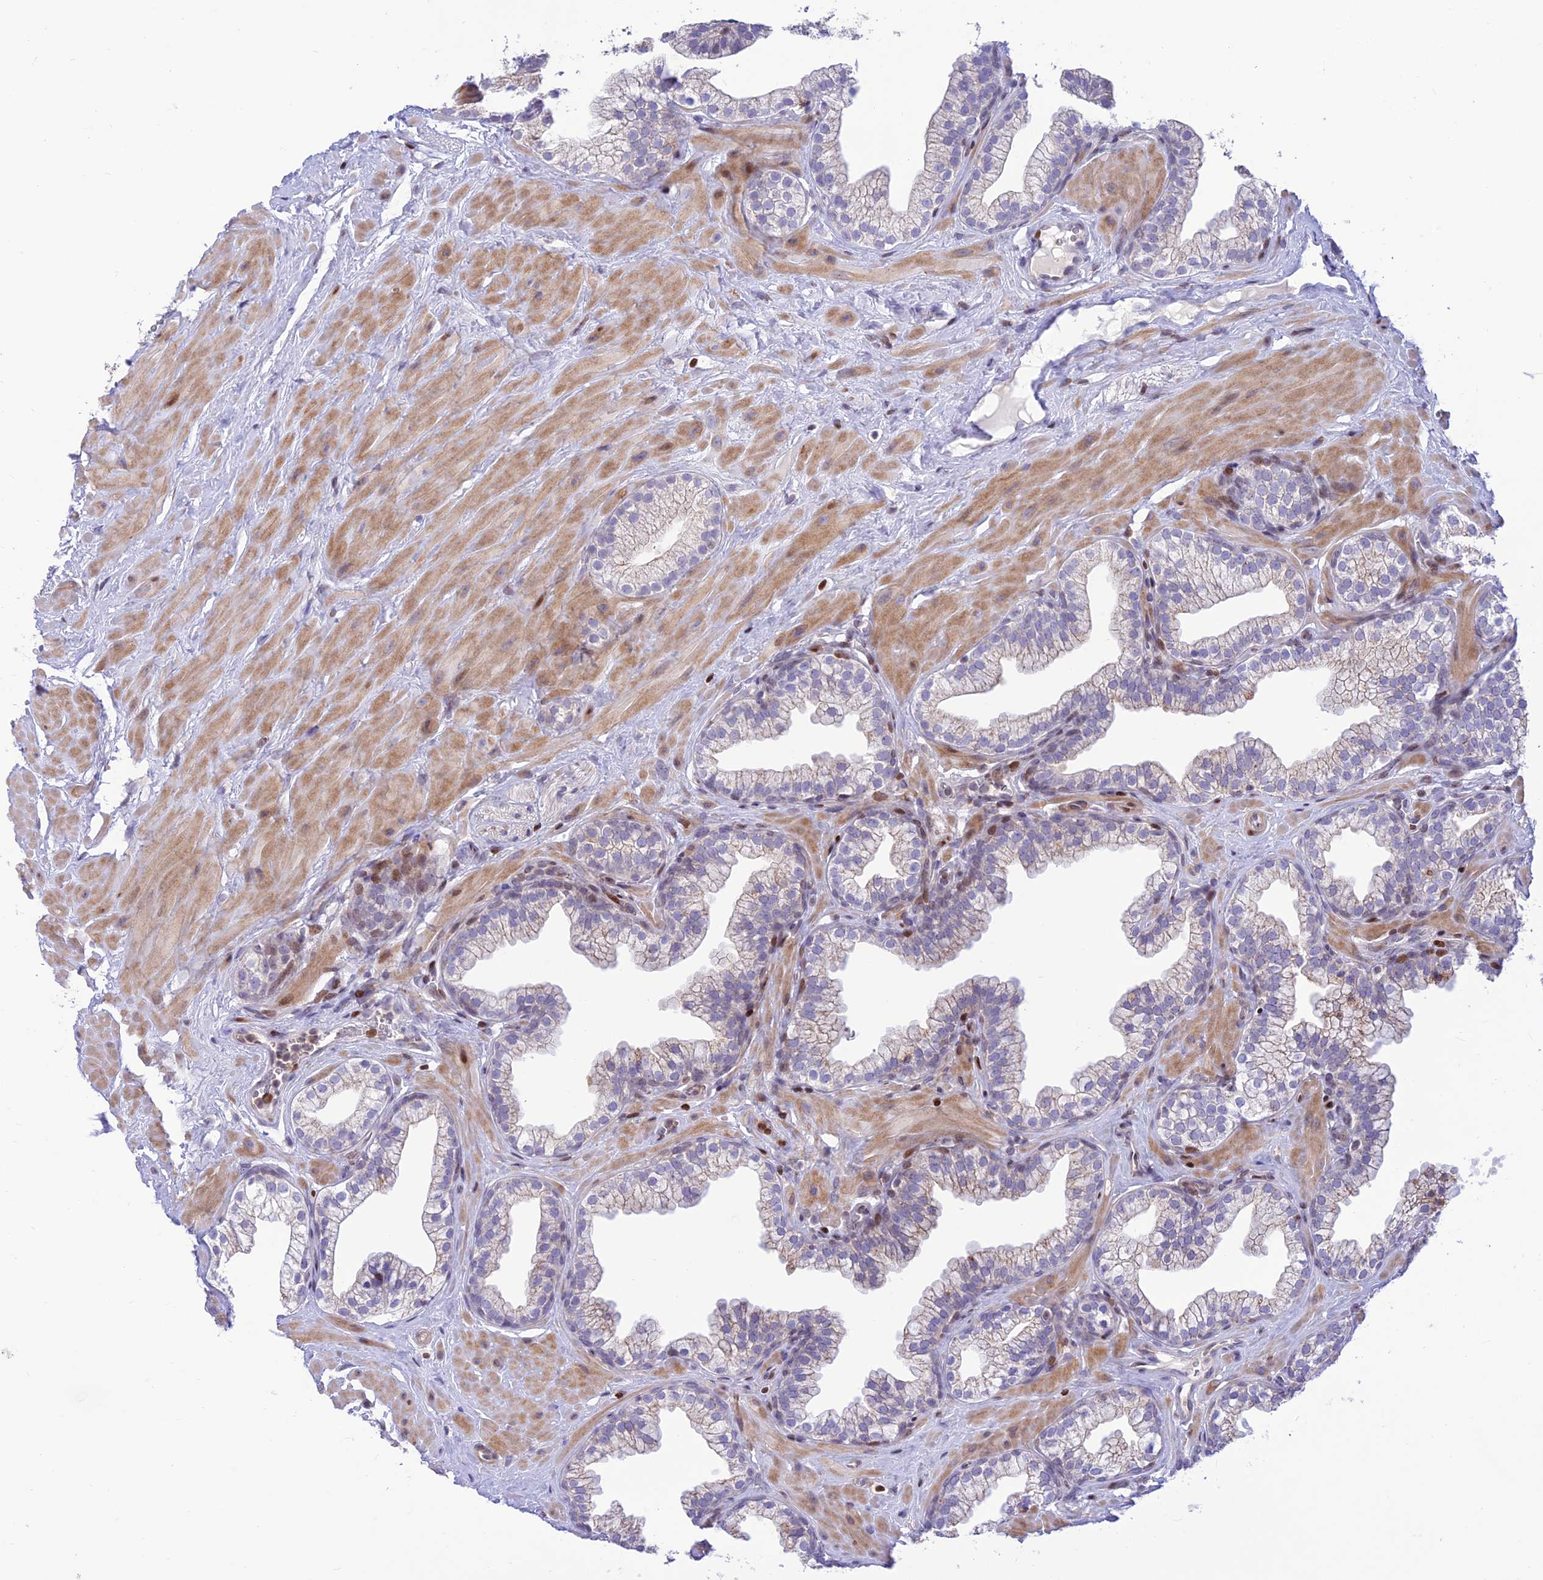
{"staining": {"intensity": "weak", "quantity": "25%-75%", "location": "cytoplasmic/membranous"}, "tissue": "prostate", "cell_type": "Glandular cells", "image_type": "normal", "snomed": [{"axis": "morphology", "description": "Normal tissue, NOS"}, {"axis": "morphology", "description": "Urothelial carcinoma, Low grade"}, {"axis": "topography", "description": "Urinary bladder"}, {"axis": "topography", "description": "Prostate"}], "caption": "The histopathology image demonstrates staining of benign prostate, revealing weak cytoplasmic/membranous protein expression (brown color) within glandular cells. The staining is performed using DAB brown chromogen to label protein expression. The nuclei are counter-stained blue using hematoxylin.", "gene": "FAM186B", "patient": {"sex": "male", "age": 60}}